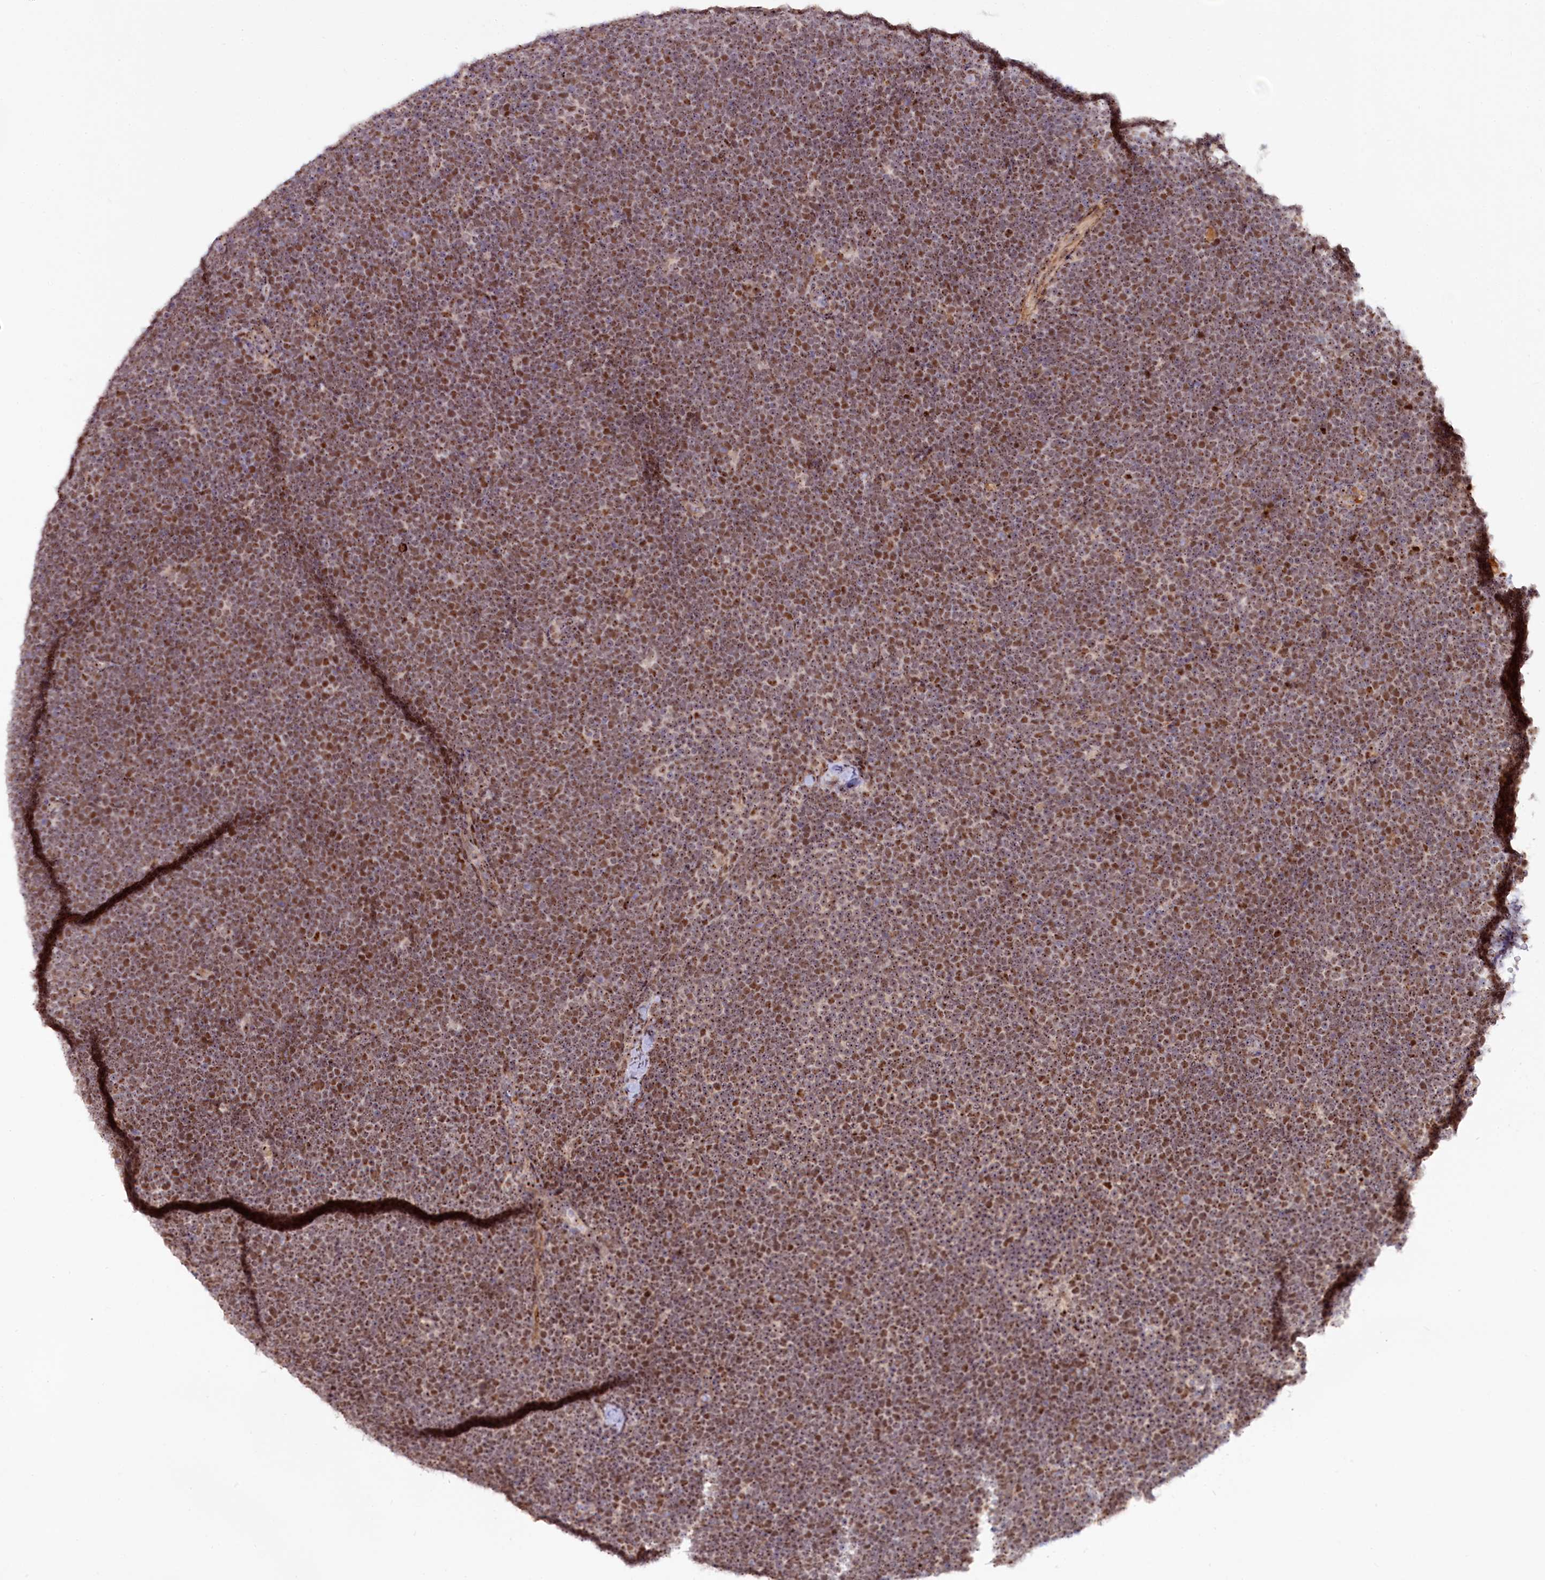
{"staining": {"intensity": "moderate", "quantity": ">75%", "location": "nuclear"}, "tissue": "lymphoma", "cell_type": "Tumor cells", "image_type": "cancer", "snomed": [{"axis": "morphology", "description": "Malignant lymphoma, non-Hodgkin's type, High grade"}, {"axis": "topography", "description": "Lymph node"}], "caption": "Lymphoma stained for a protein (brown) demonstrates moderate nuclear positive positivity in about >75% of tumor cells.", "gene": "TCOF1", "patient": {"sex": "male", "age": 13}}